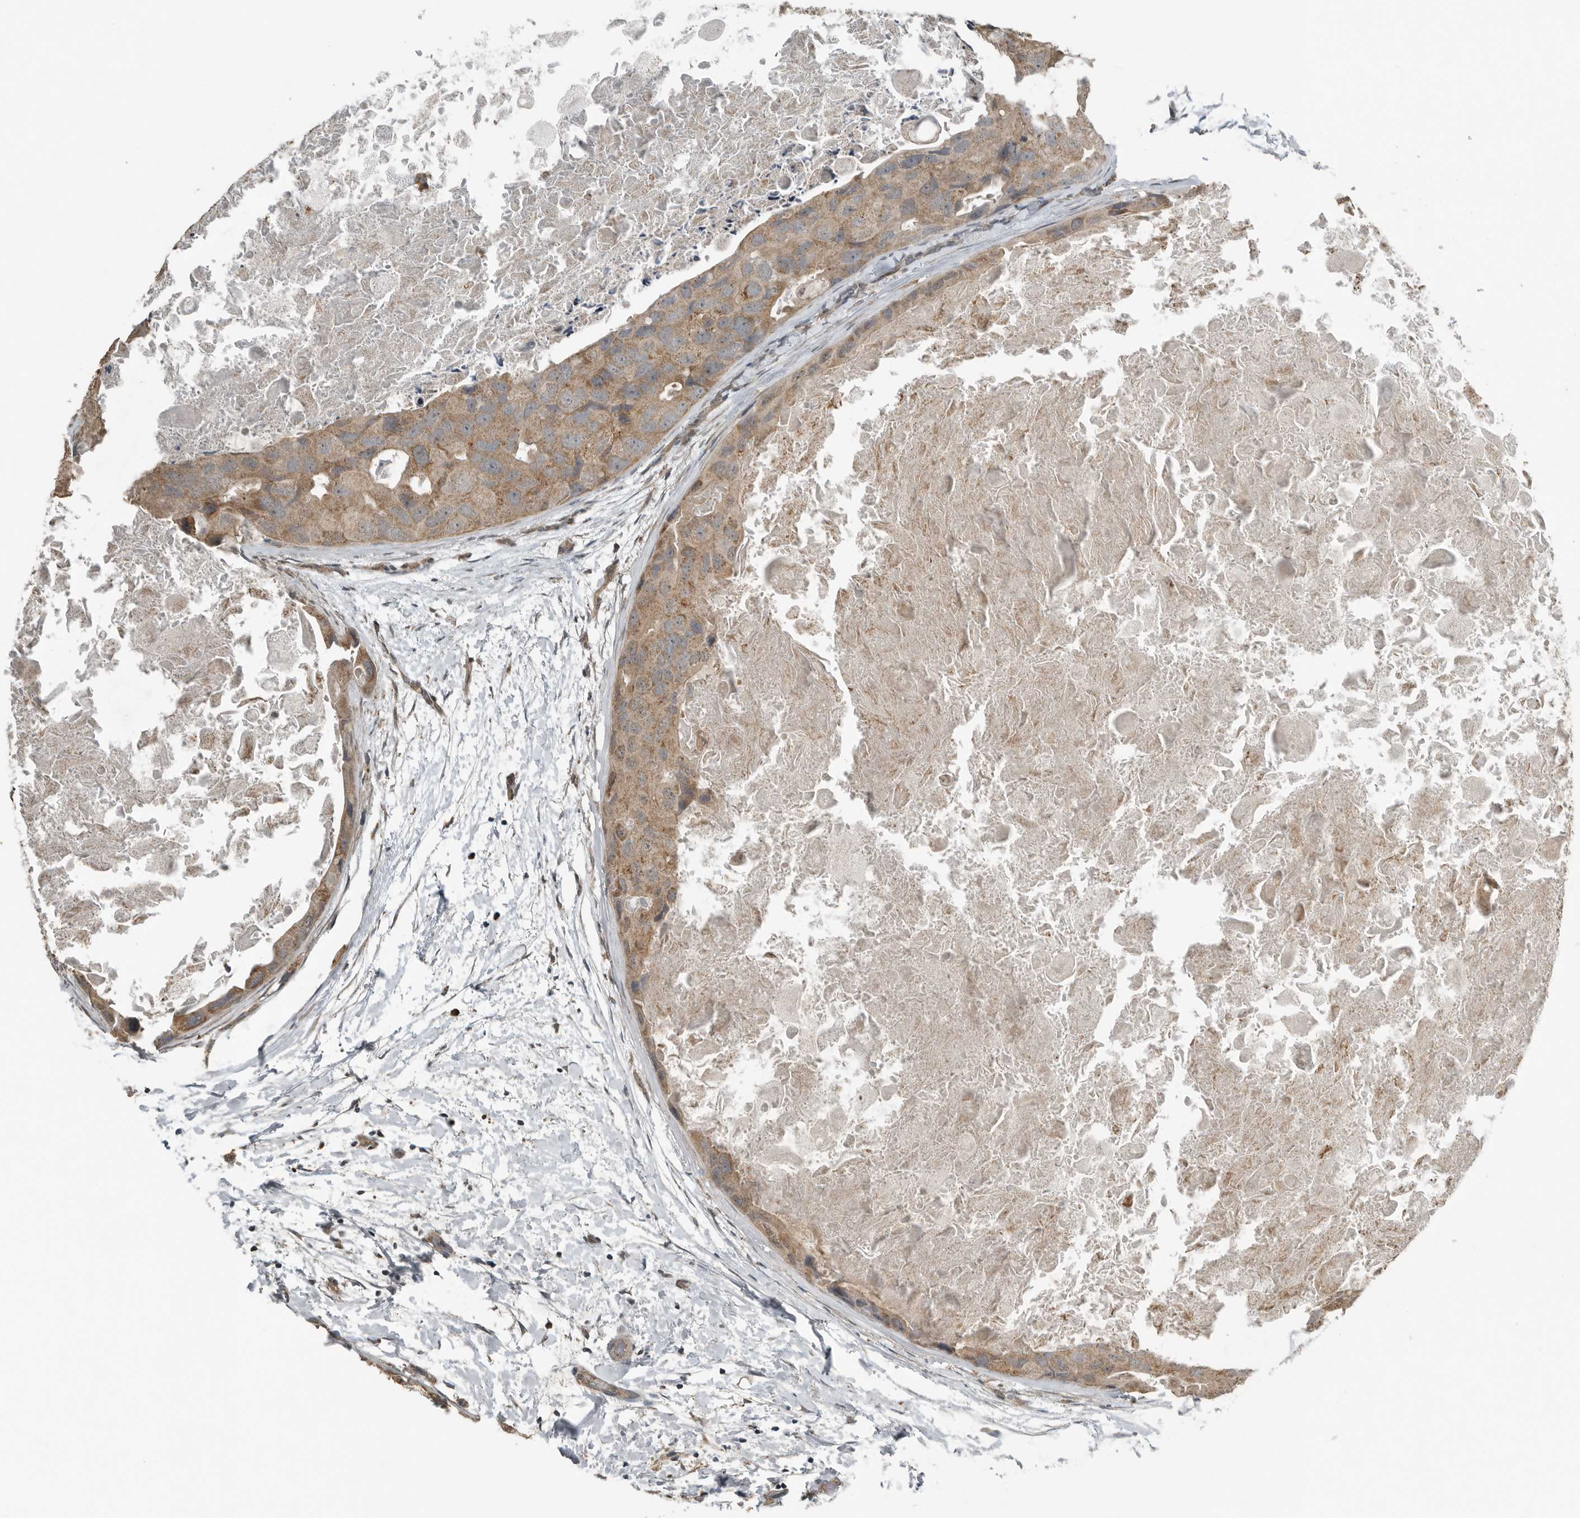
{"staining": {"intensity": "moderate", "quantity": ">75%", "location": "cytoplasmic/membranous"}, "tissue": "breast cancer", "cell_type": "Tumor cells", "image_type": "cancer", "snomed": [{"axis": "morphology", "description": "Duct carcinoma"}, {"axis": "topography", "description": "Breast"}], "caption": "Breast infiltrating ductal carcinoma stained for a protein displays moderate cytoplasmic/membranous positivity in tumor cells.", "gene": "AFAP1", "patient": {"sex": "female", "age": 62}}